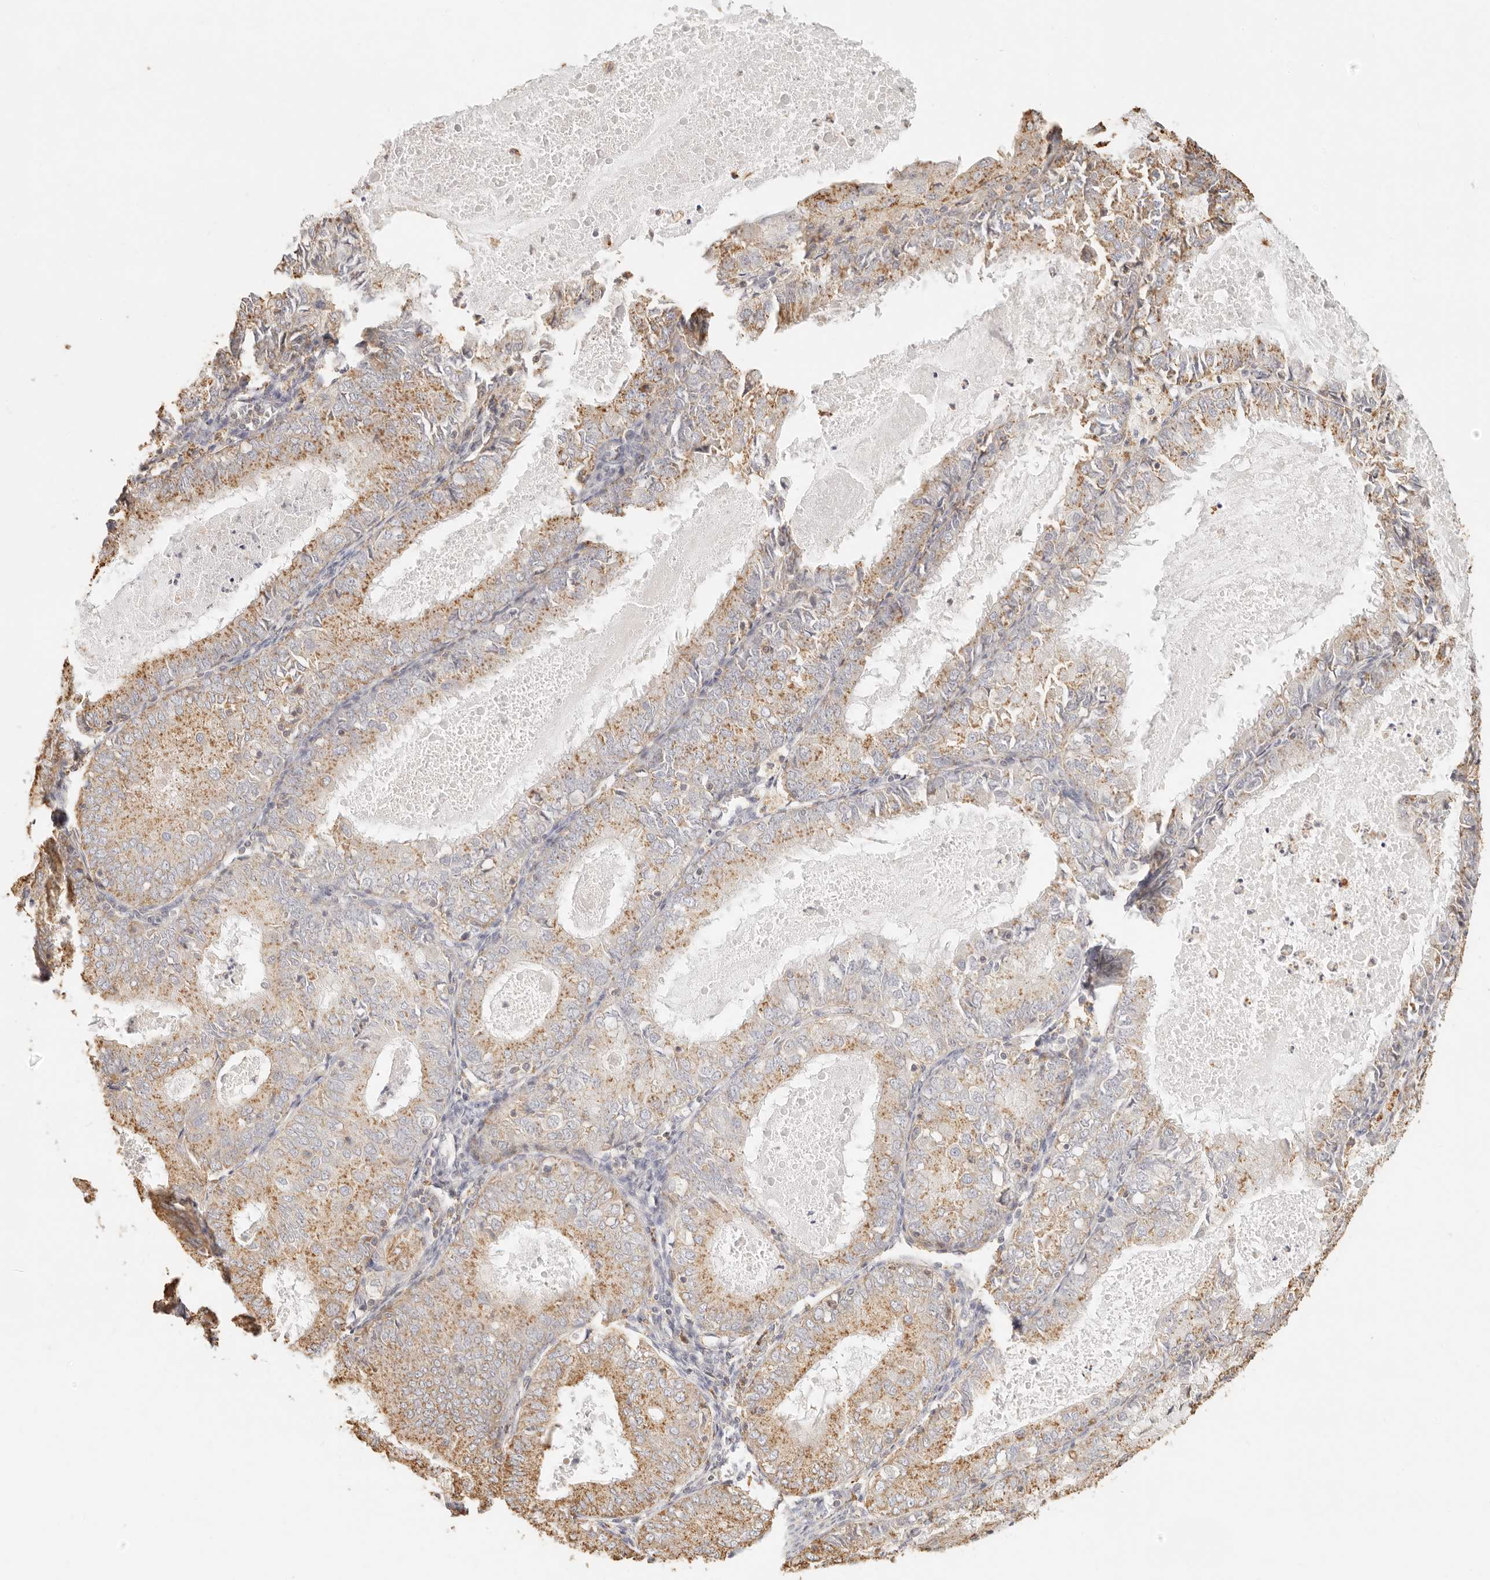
{"staining": {"intensity": "moderate", "quantity": ">75%", "location": "cytoplasmic/membranous"}, "tissue": "endometrial cancer", "cell_type": "Tumor cells", "image_type": "cancer", "snomed": [{"axis": "morphology", "description": "Adenocarcinoma, NOS"}, {"axis": "topography", "description": "Endometrium"}], "caption": "Endometrial cancer (adenocarcinoma) tissue displays moderate cytoplasmic/membranous staining in approximately >75% of tumor cells", "gene": "CNMD", "patient": {"sex": "female", "age": 57}}